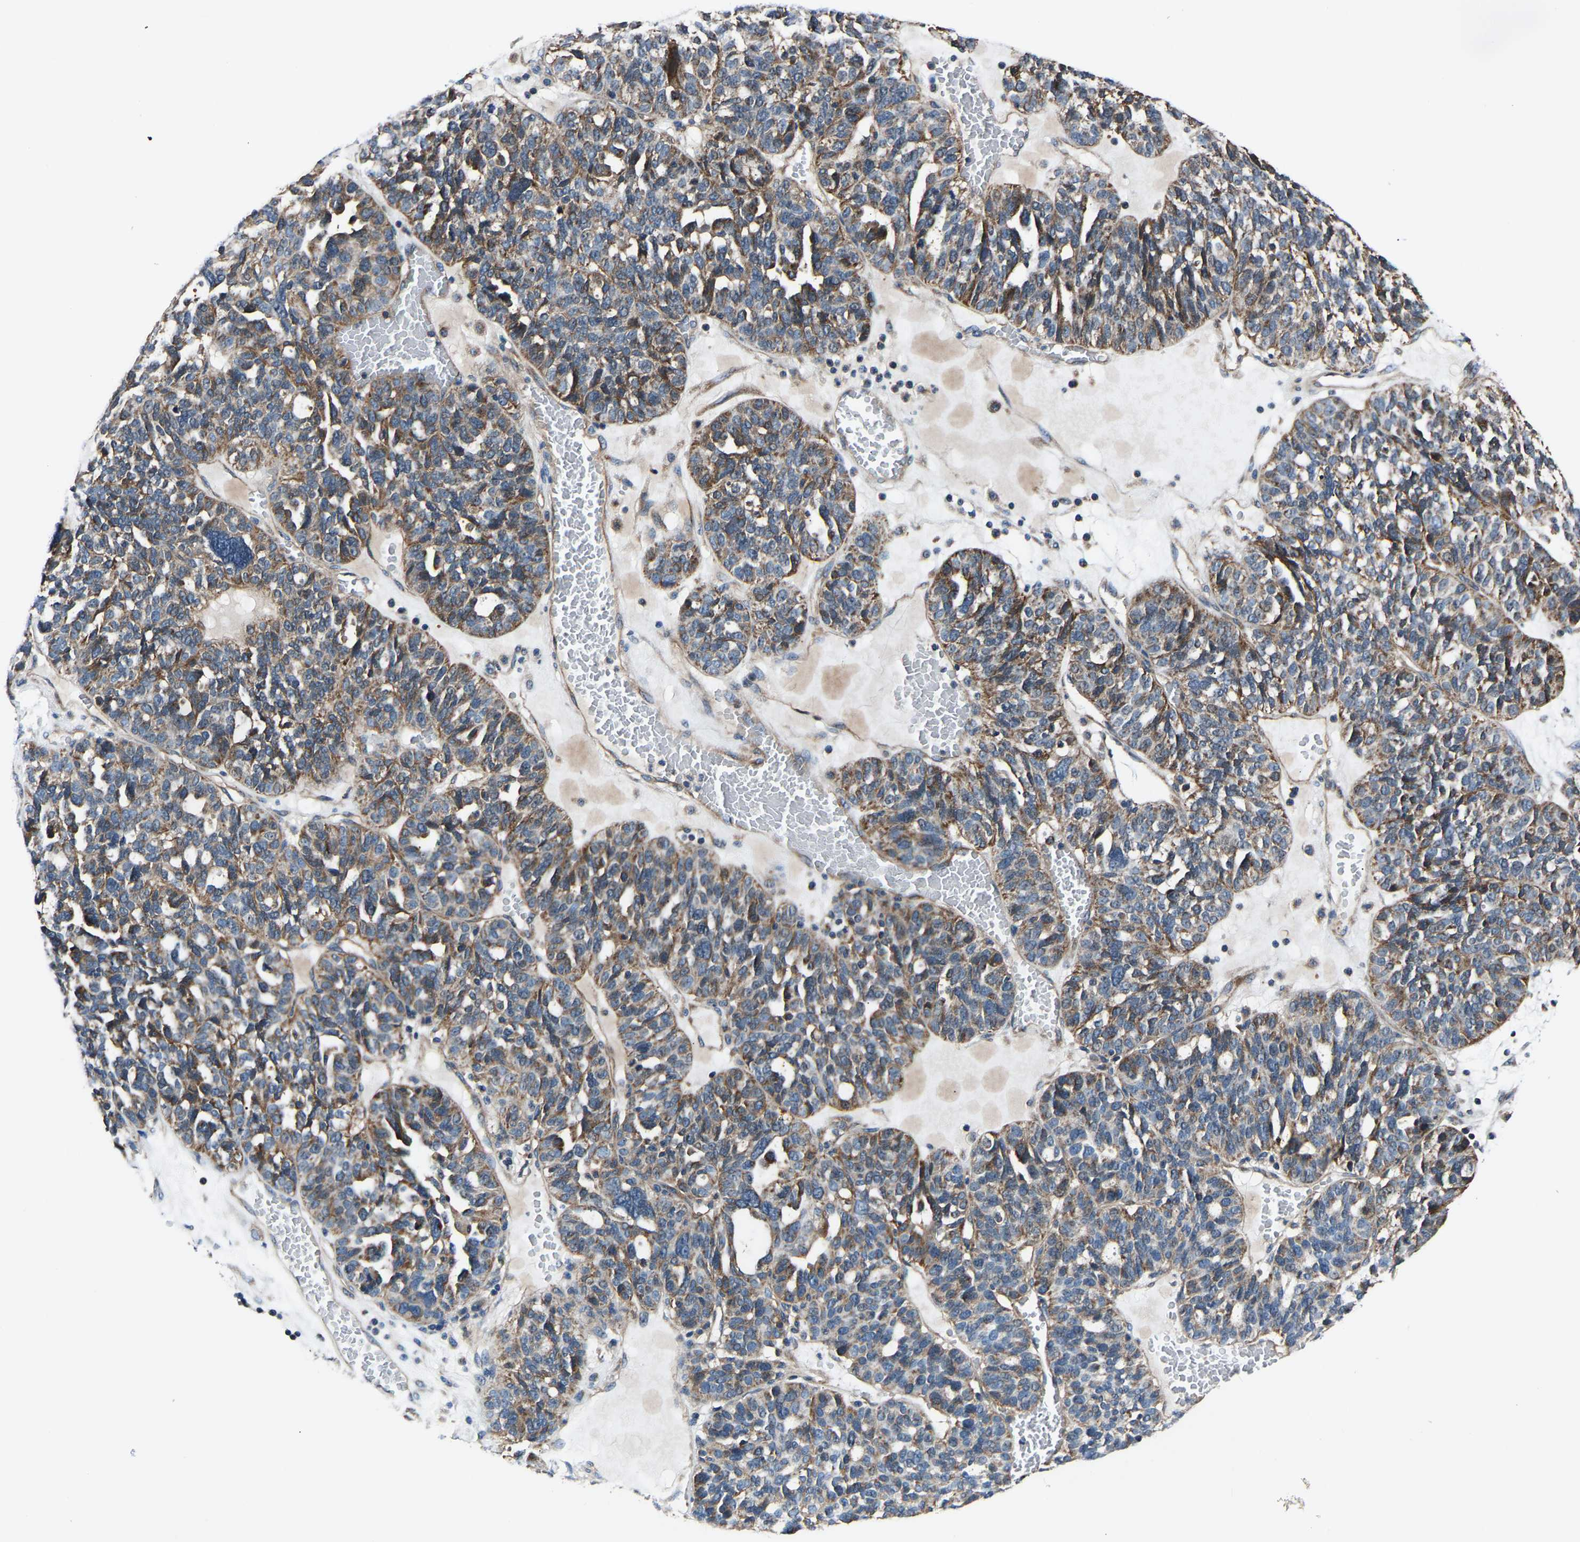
{"staining": {"intensity": "moderate", "quantity": ">75%", "location": "cytoplasmic/membranous"}, "tissue": "ovarian cancer", "cell_type": "Tumor cells", "image_type": "cancer", "snomed": [{"axis": "morphology", "description": "Cystadenocarcinoma, serous, NOS"}, {"axis": "topography", "description": "Ovary"}], "caption": "Serous cystadenocarcinoma (ovarian) stained with a protein marker shows moderate staining in tumor cells.", "gene": "GGCT", "patient": {"sex": "female", "age": 59}}